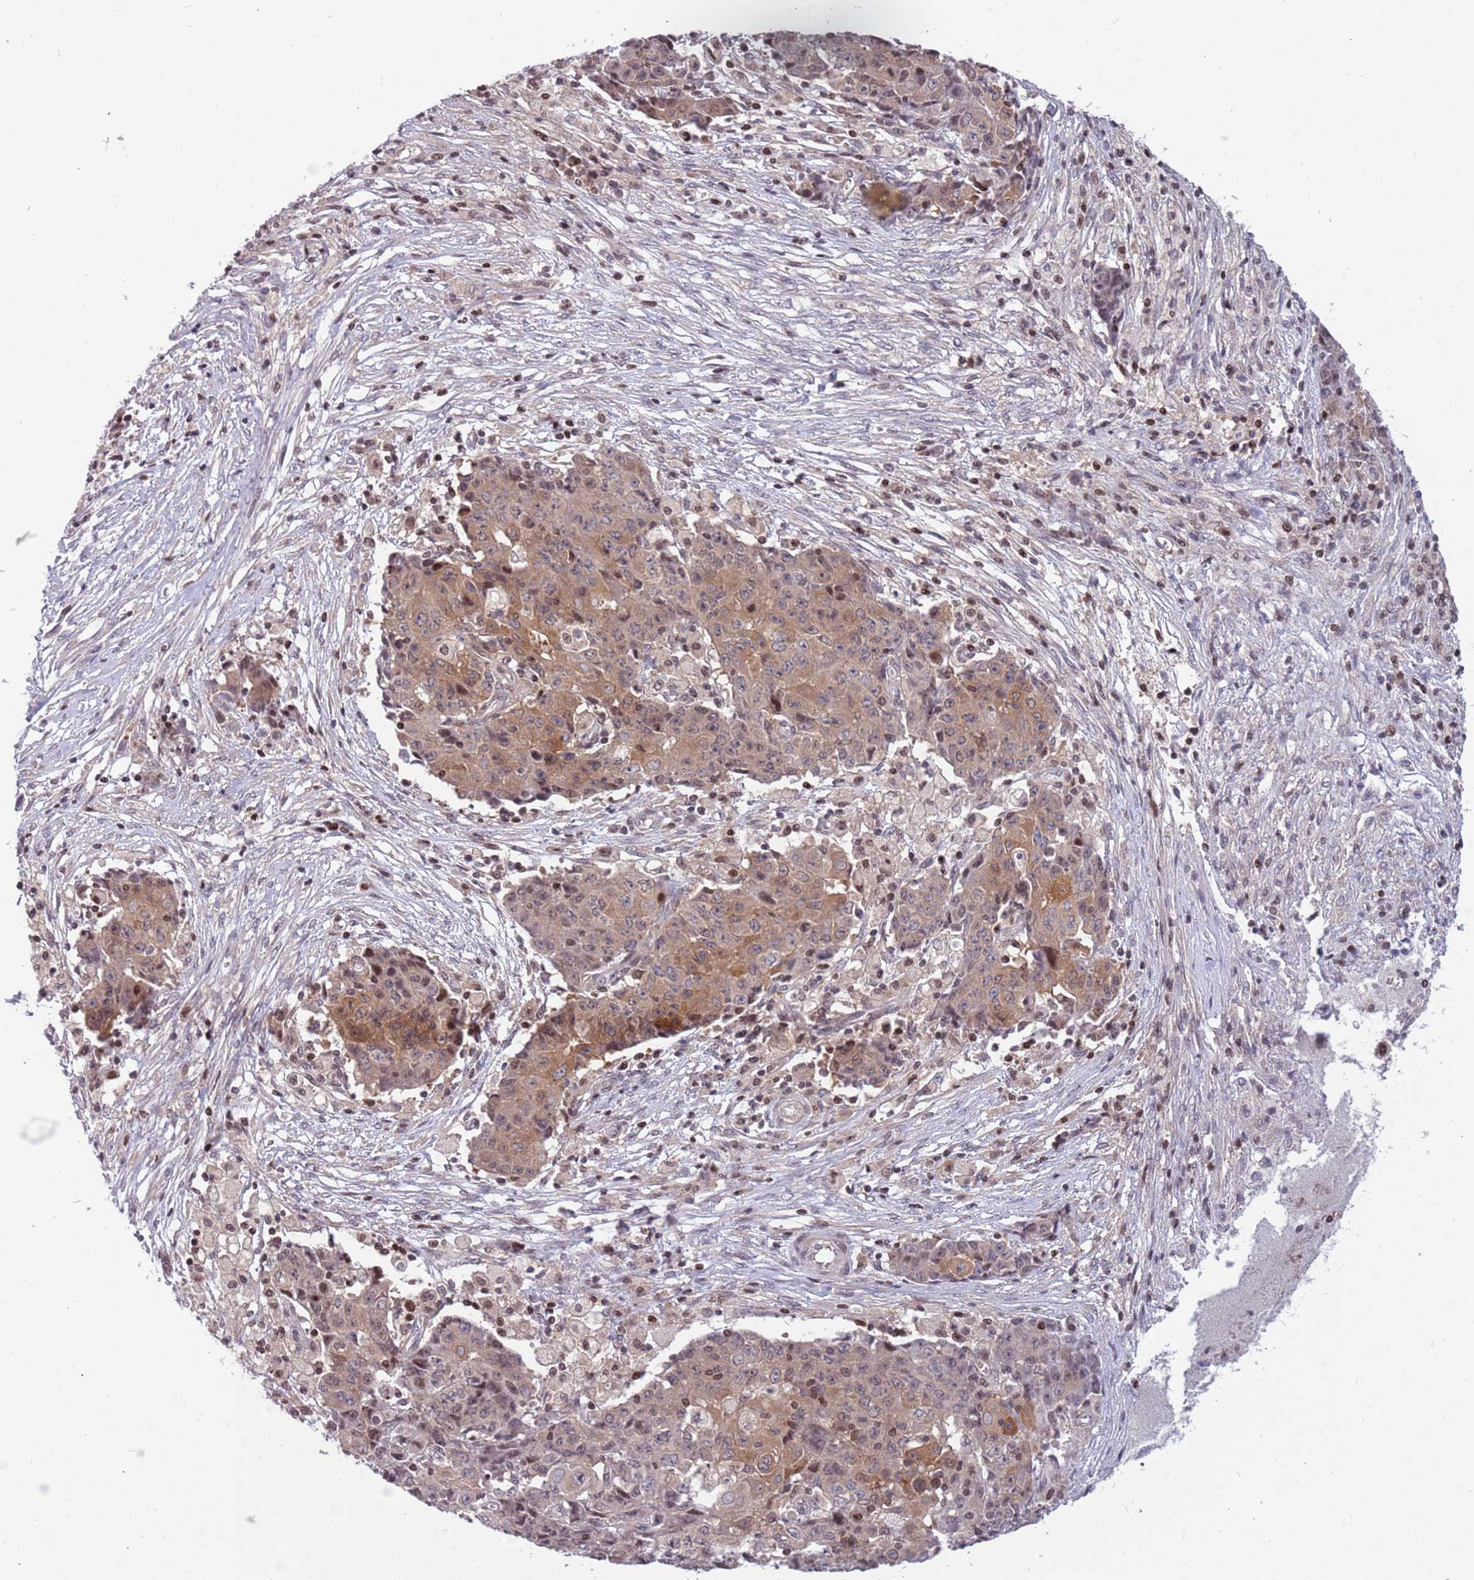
{"staining": {"intensity": "weak", "quantity": "25%-75%", "location": "cytoplasmic/membranous,nuclear"}, "tissue": "ovarian cancer", "cell_type": "Tumor cells", "image_type": "cancer", "snomed": [{"axis": "morphology", "description": "Carcinoma, endometroid"}, {"axis": "topography", "description": "Ovary"}], "caption": "A brown stain highlights weak cytoplasmic/membranous and nuclear staining of a protein in endometroid carcinoma (ovarian) tumor cells. (DAB (3,3'-diaminobenzidine) IHC, brown staining for protein, blue staining for nuclei).", "gene": "ARHGEF5", "patient": {"sex": "female", "age": 42}}